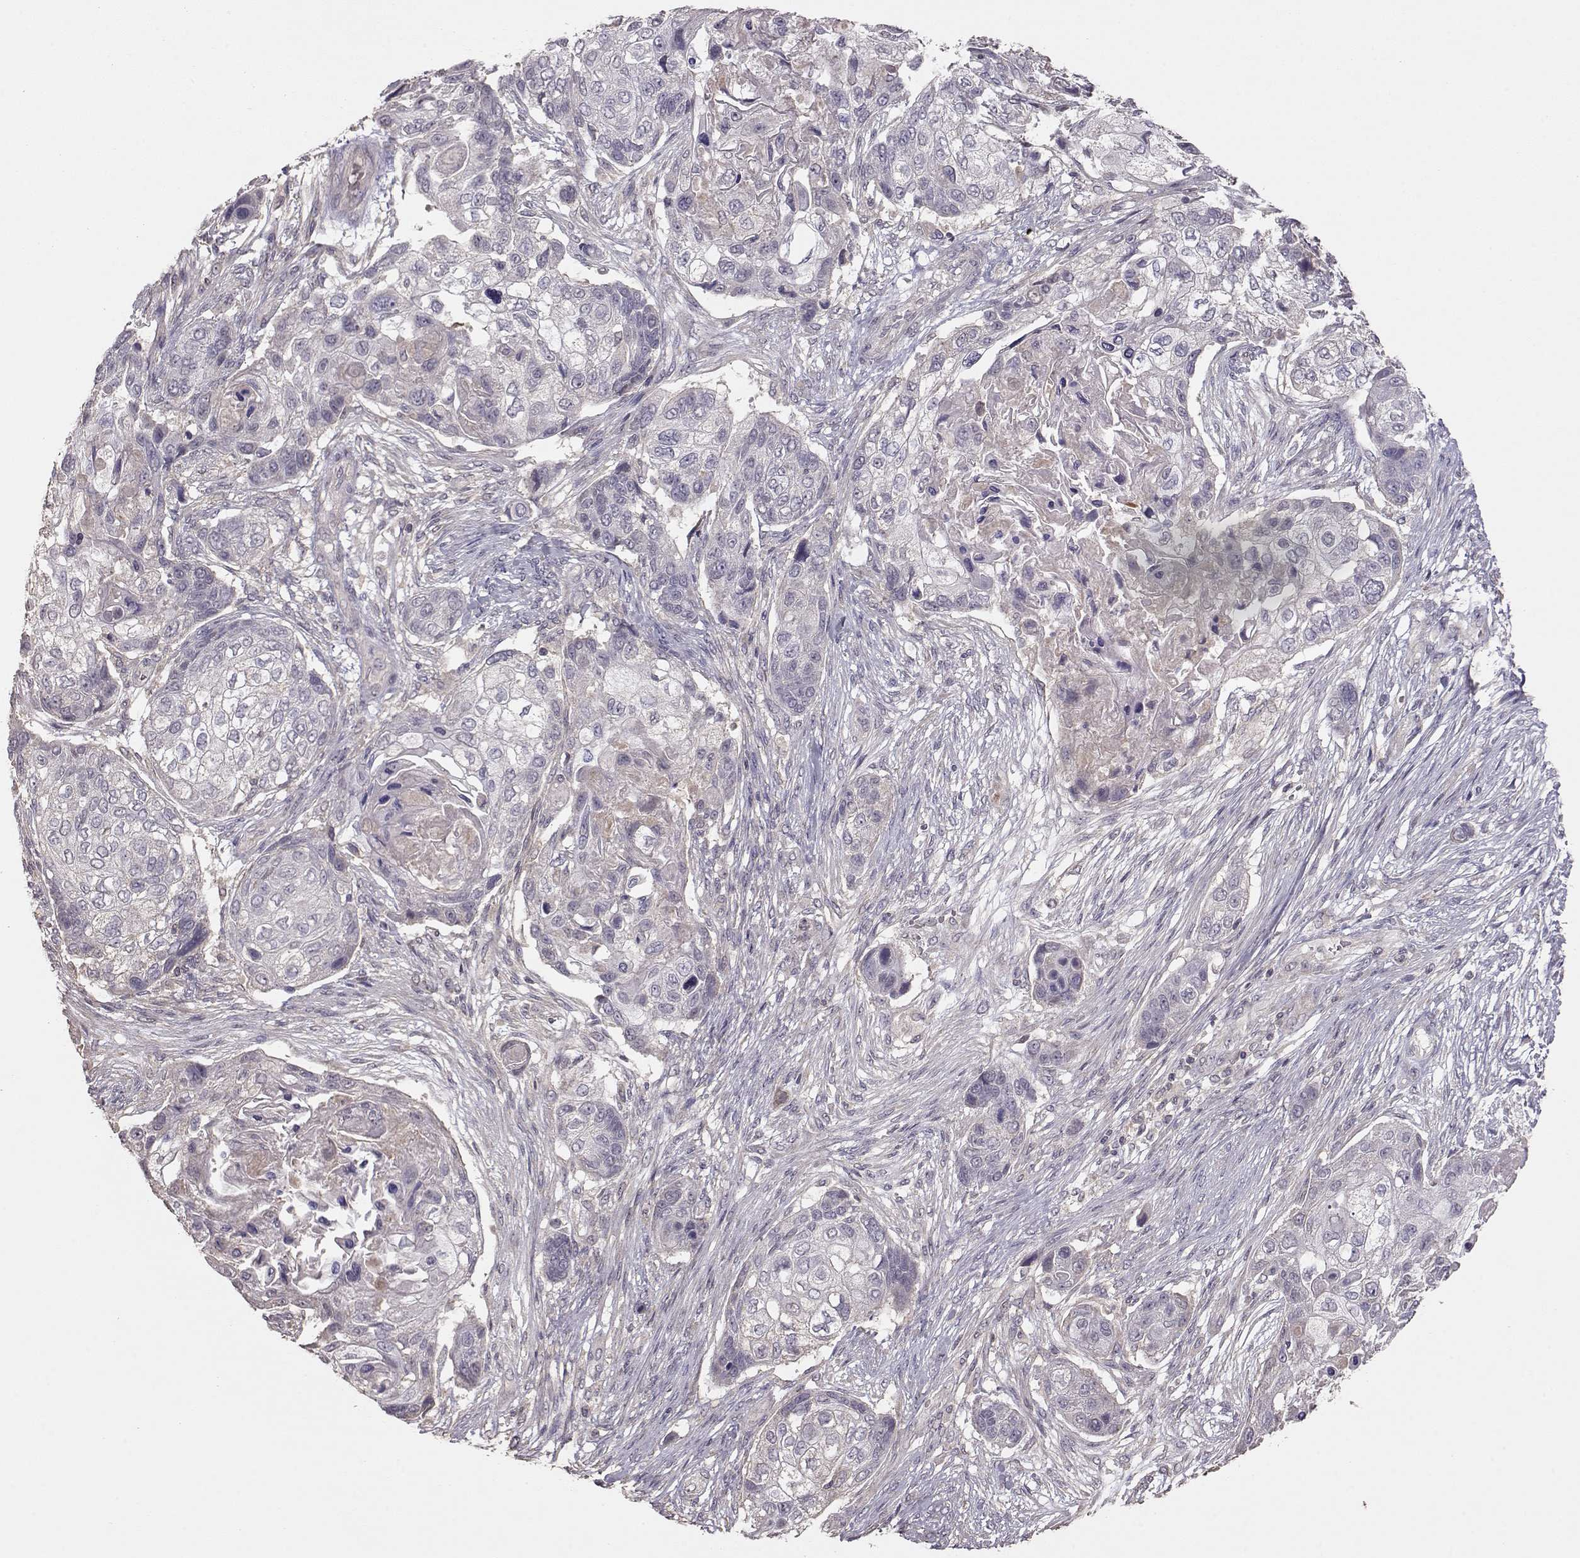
{"staining": {"intensity": "negative", "quantity": "none", "location": "none"}, "tissue": "lung cancer", "cell_type": "Tumor cells", "image_type": "cancer", "snomed": [{"axis": "morphology", "description": "Squamous cell carcinoma, NOS"}, {"axis": "topography", "description": "Lung"}], "caption": "A high-resolution micrograph shows IHC staining of squamous cell carcinoma (lung), which reveals no significant expression in tumor cells. (DAB immunohistochemistry, high magnification).", "gene": "PMCH", "patient": {"sex": "male", "age": 69}}